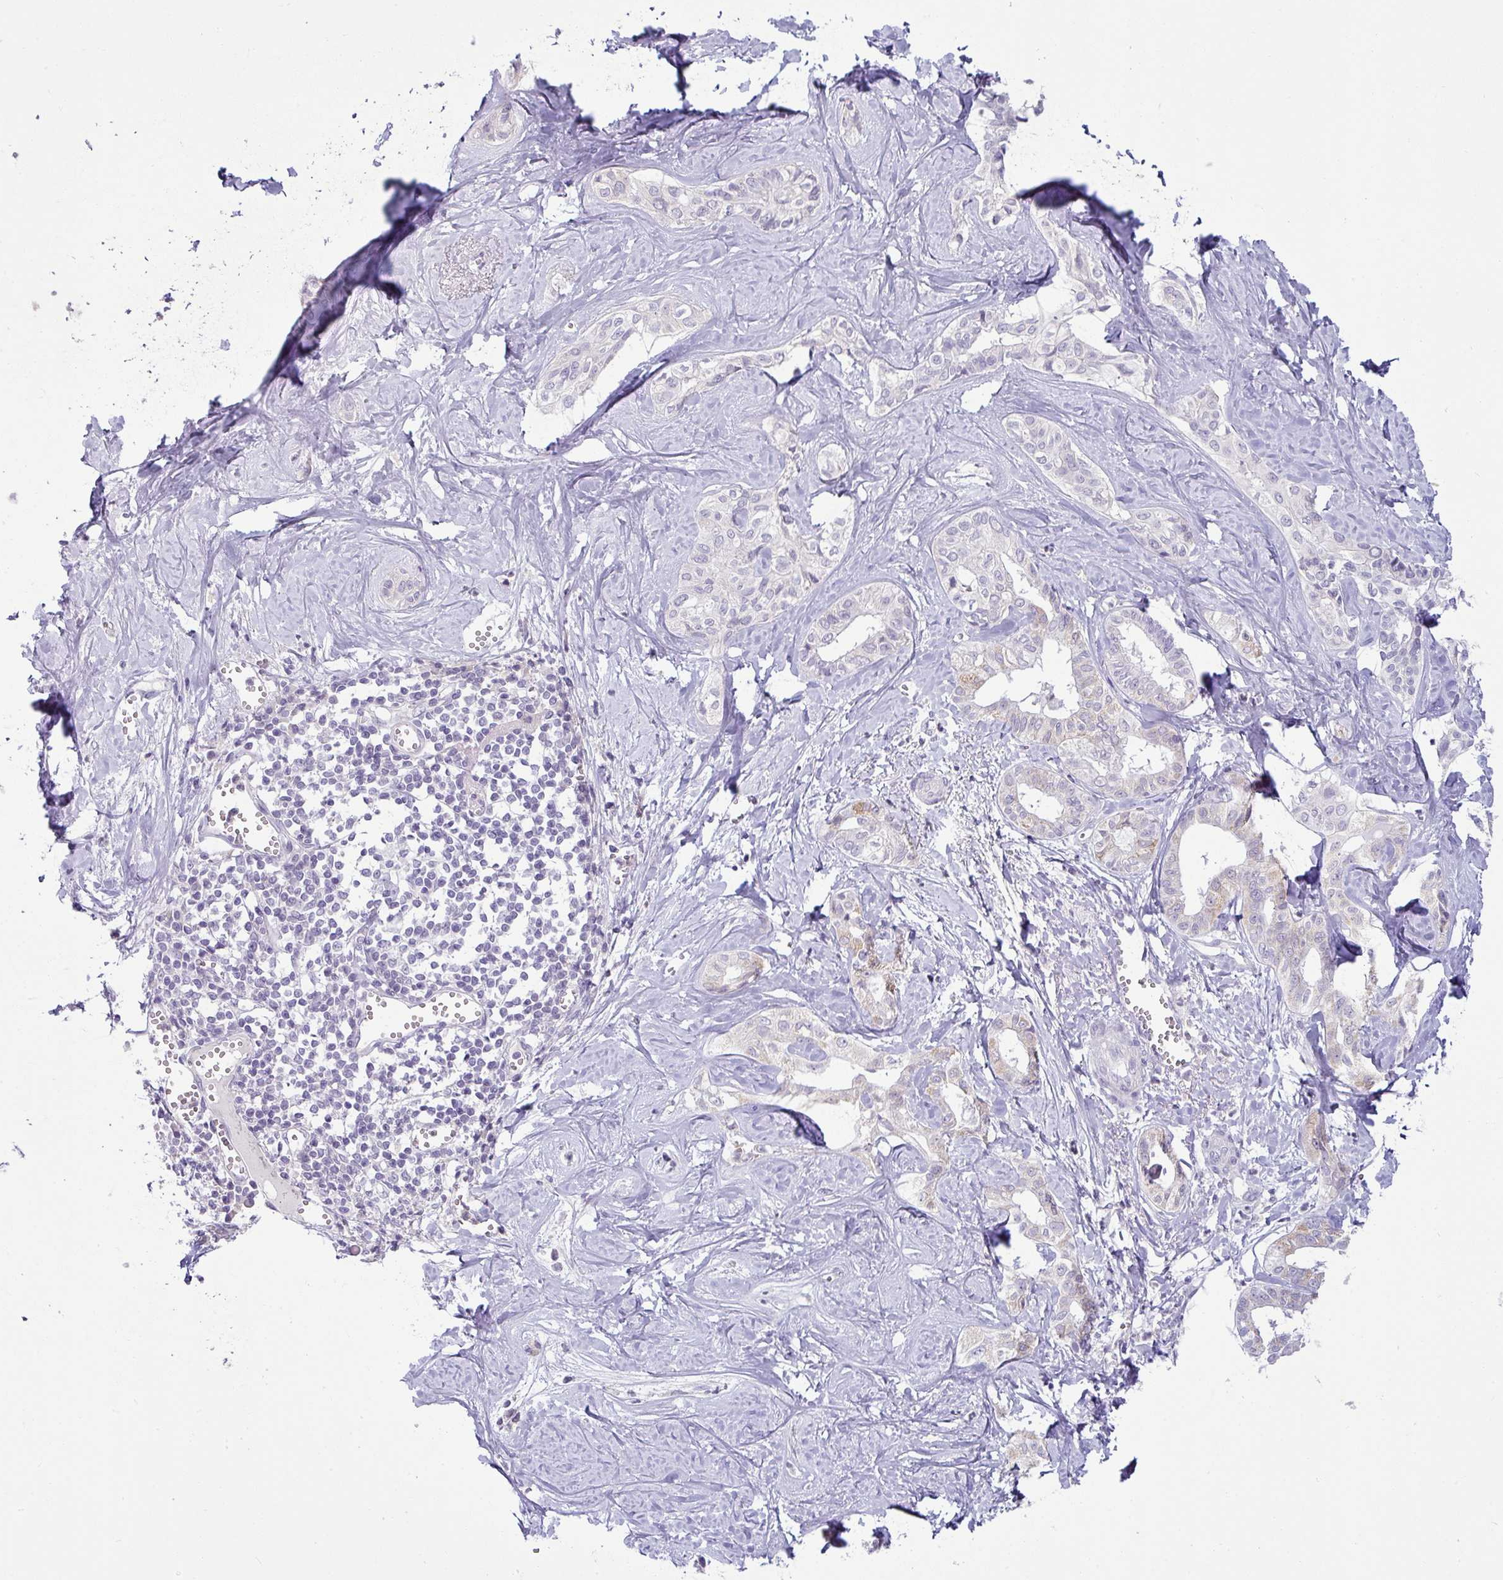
{"staining": {"intensity": "negative", "quantity": "none", "location": "none"}, "tissue": "liver cancer", "cell_type": "Tumor cells", "image_type": "cancer", "snomed": [{"axis": "morphology", "description": "Cholangiocarcinoma"}, {"axis": "topography", "description": "Liver"}], "caption": "Immunohistochemistry micrograph of liver cancer stained for a protein (brown), which reveals no staining in tumor cells.", "gene": "HBEGF", "patient": {"sex": "female", "age": 77}}